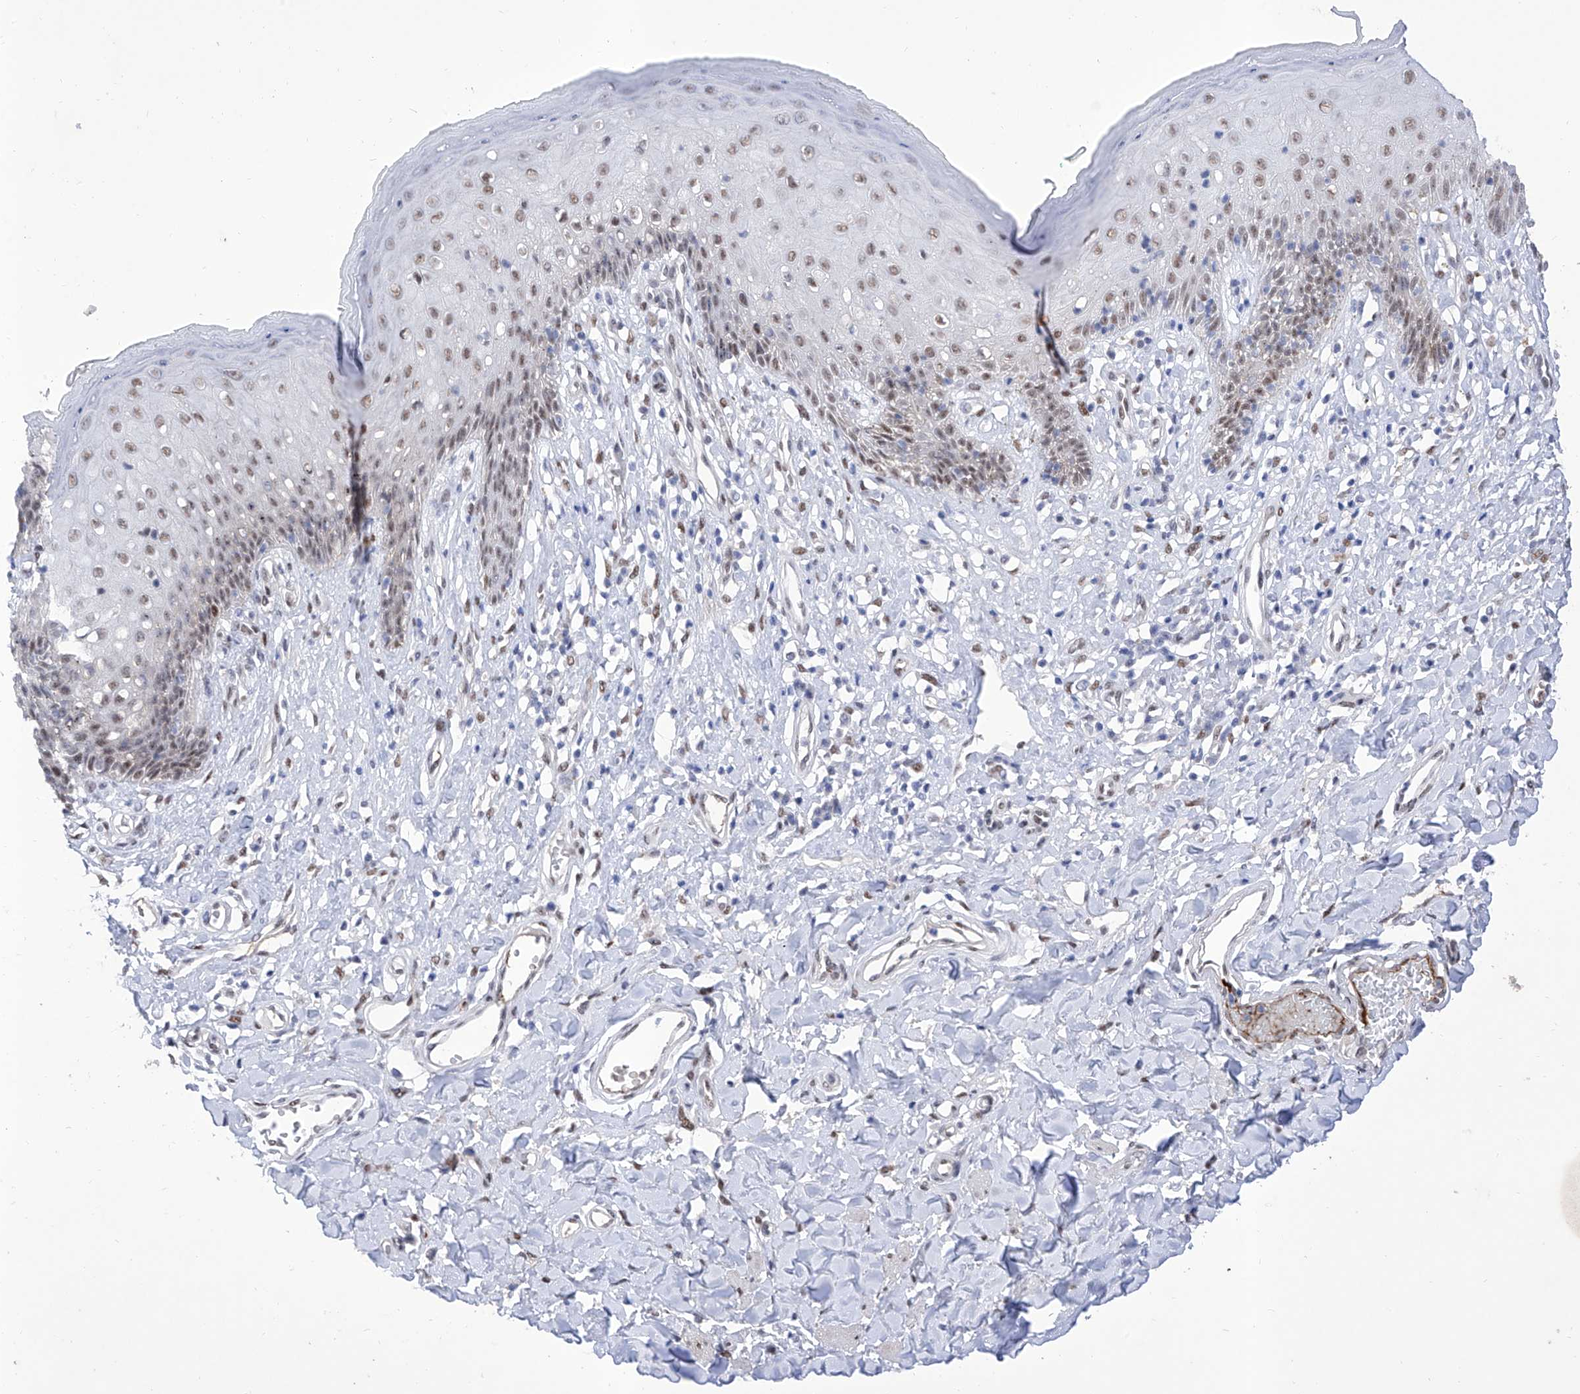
{"staining": {"intensity": "weak", "quantity": "25%-75%", "location": "nuclear"}, "tissue": "skin", "cell_type": "Epidermal cells", "image_type": "normal", "snomed": [{"axis": "morphology", "description": "Normal tissue, NOS"}, {"axis": "morphology", "description": "Squamous cell carcinoma, NOS"}, {"axis": "topography", "description": "Vulva"}], "caption": "Immunohistochemical staining of unremarkable human skin demonstrates low levels of weak nuclear staining in approximately 25%-75% of epidermal cells. Nuclei are stained in blue.", "gene": "ATN1", "patient": {"sex": "female", "age": 85}}